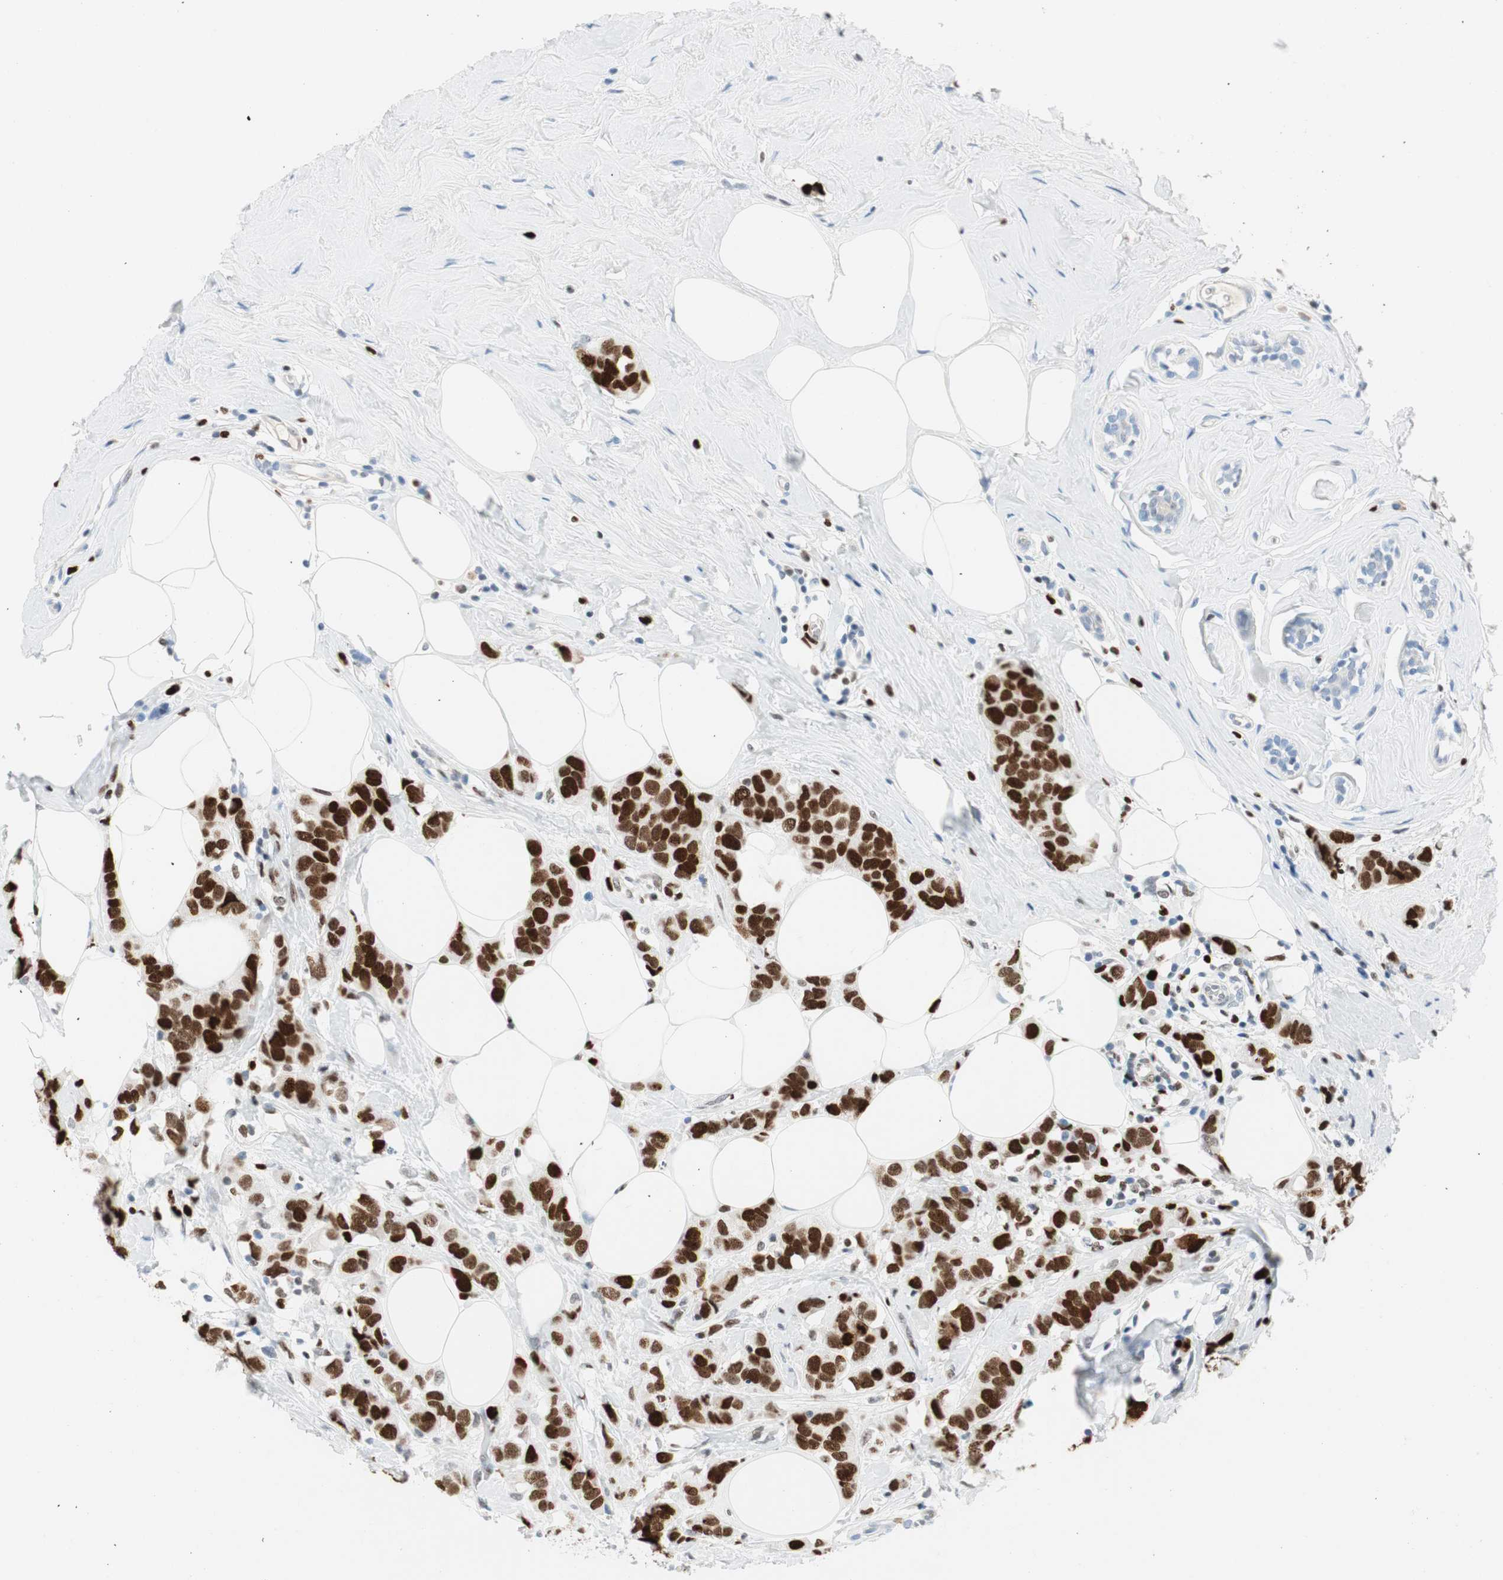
{"staining": {"intensity": "strong", "quantity": ">75%", "location": "nuclear"}, "tissue": "breast cancer", "cell_type": "Tumor cells", "image_type": "cancer", "snomed": [{"axis": "morphology", "description": "Normal tissue, NOS"}, {"axis": "morphology", "description": "Duct carcinoma"}, {"axis": "topography", "description": "Breast"}], "caption": "Protein staining shows strong nuclear positivity in about >75% of tumor cells in breast invasive ductal carcinoma.", "gene": "EZH2", "patient": {"sex": "female", "age": 50}}